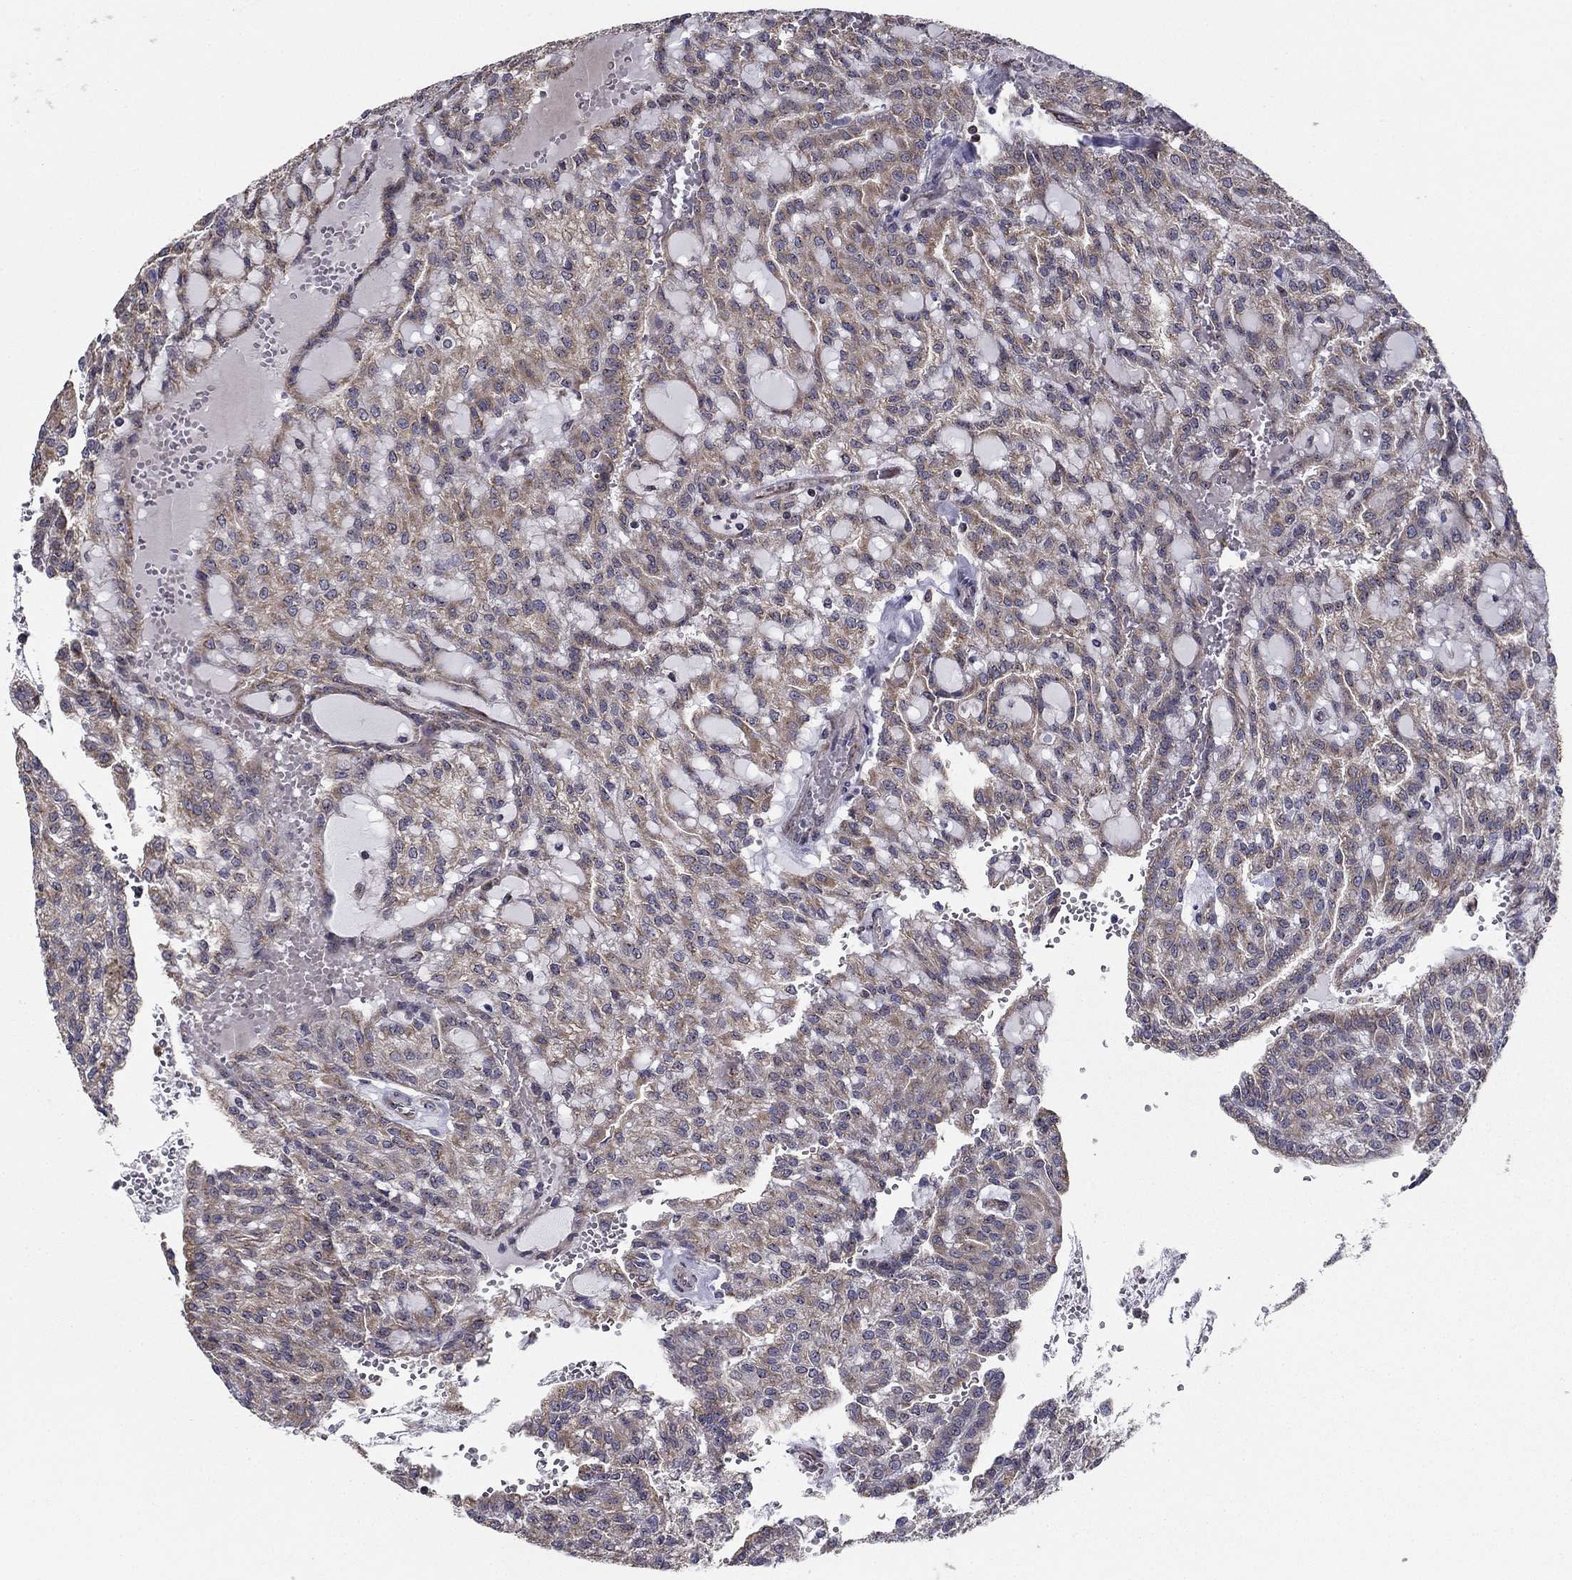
{"staining": {"intensity": "moderate", "quantity": "<25%", "location": "cytoplasmic/membranous"}, "tissue": "renal cancer", "cell_type": "Tumor cells", "image_type": "cancer", "snomed": [{"axis": "morphology", "description": "Adenocarcinoma, NOS"}, {"axis": "topography", "description": "Kidney"}], "caption": "A low amount of moderate cytoplasmic/membranous expression is identified in approximately <25% of tumor cells in renal cancer tissue. The protein of interest is shown in brown color, while the nuclei are stained blue.", "gene": "NKIRAS1", "patient": {"sex": "male", "age": 63}}